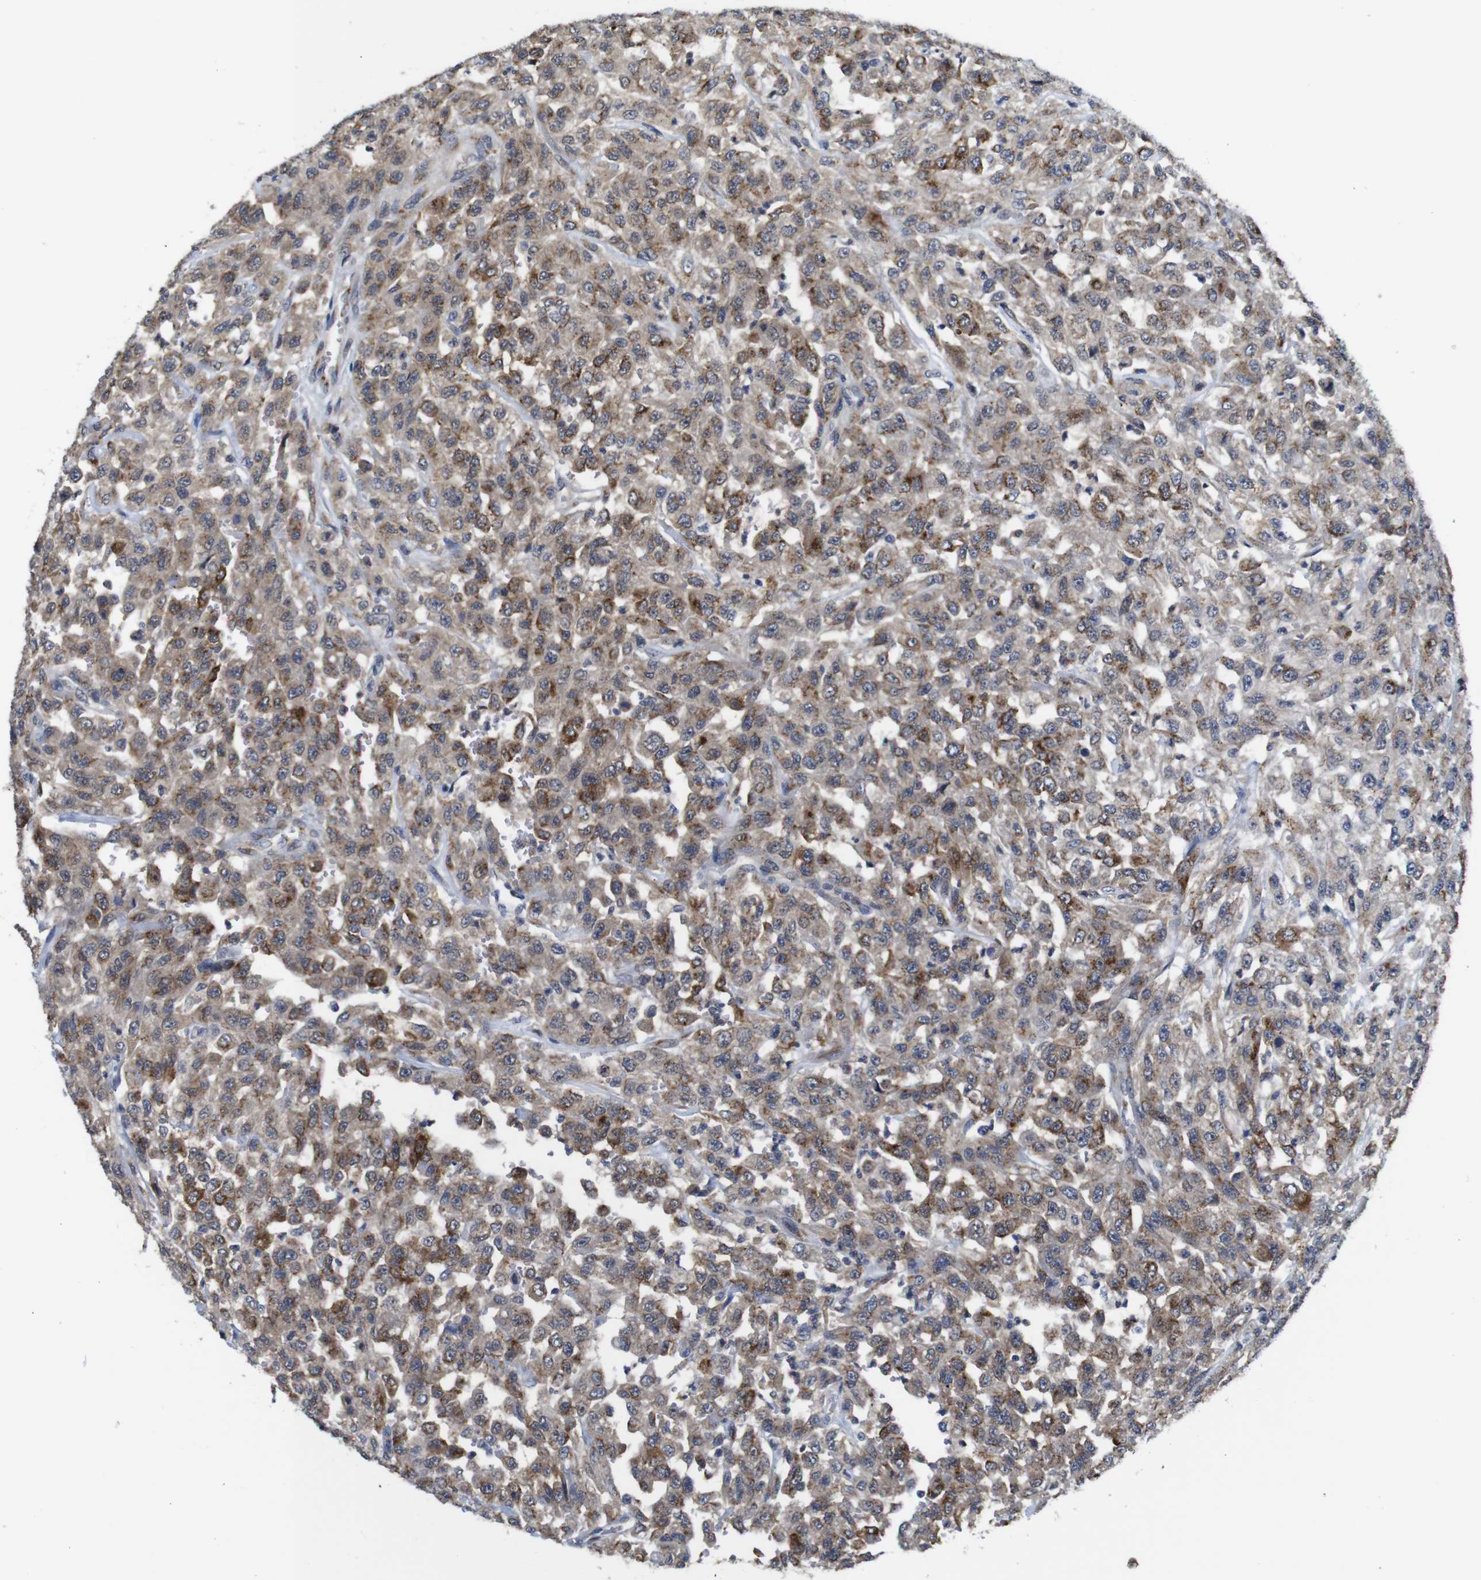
{"staining": {"intensity": "moderate", "quantity": ">75%", "location": "cytoplasmic/membranous"}, "tissue": "urothelial cancer", "cell_type": "Tumor cells", "image_type": "cancer", "snomed": [{"axis": "morphology", "description": "Urothelial carcinoma, High grade"}, {"axis": "topography", "description": "Urinary bladder"}], "caption": "Immunohistochemistry (DAB) staining of human urothelial cancer demonstrates moderate cytoplasmic/membranous protein positivity in approximately >75% of tumor cells.", "gene": "FURIN", "patient": {"sex": "male", "age": 46}}